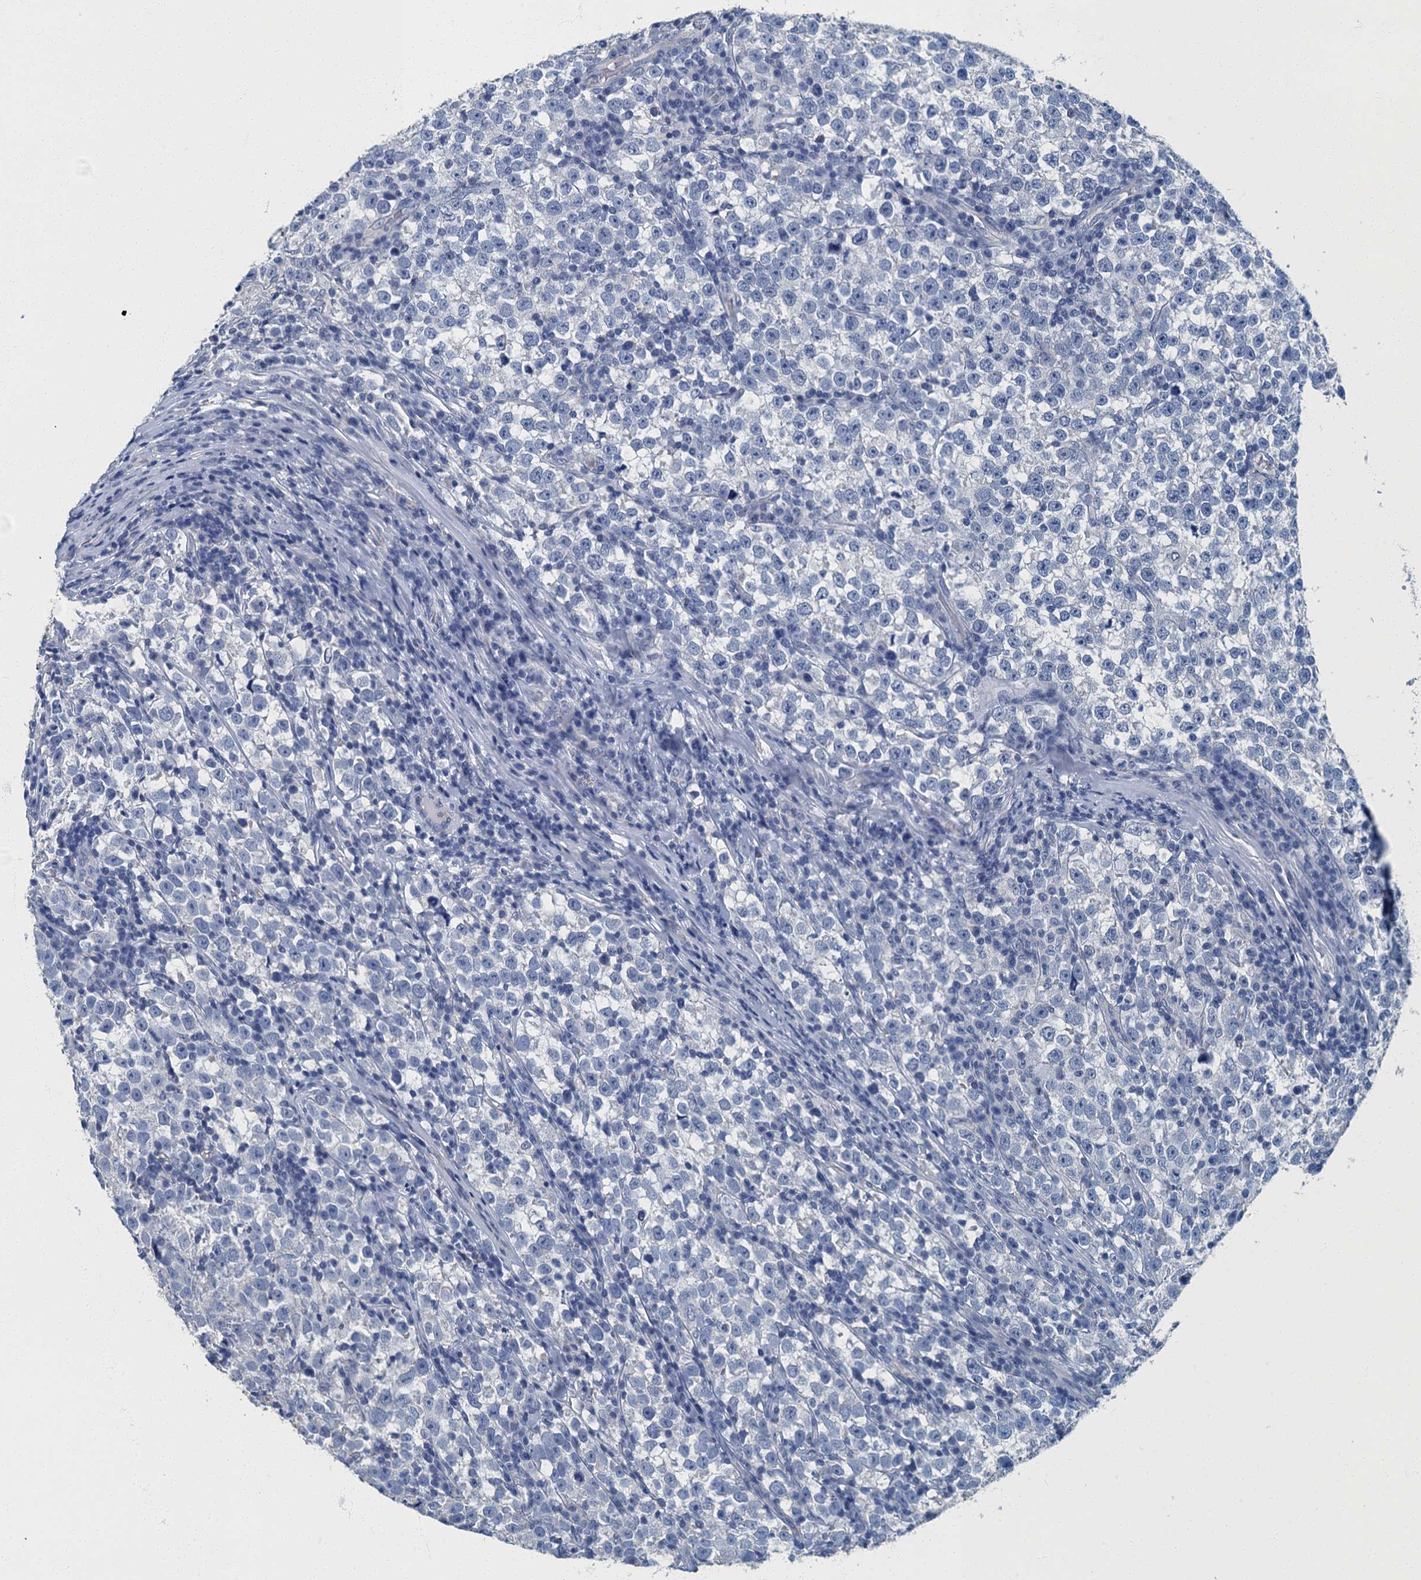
{"staining": {"intensity": "negative", "quantity": "none", "location": "none"}, "tissue": "testis cancer", "cell_type": "Tumor cells", "image_type": "cancer", "snomed": [{"axis": "morphology", "description": "Normal tissue, NOS"}, {"axis": "morphology", "description": "Seminoma, NOS"}, {"axis": "topography", "description": "Testis"}], "caption": "Immunohistochemistry (IHC) photomicrograph of neoplastic tissue: human testis seminoma stained with DAB displays no significant protein staining in tumor cells.", "gene": "GADL1", "patient": {"sex": "male", "age": 43}}